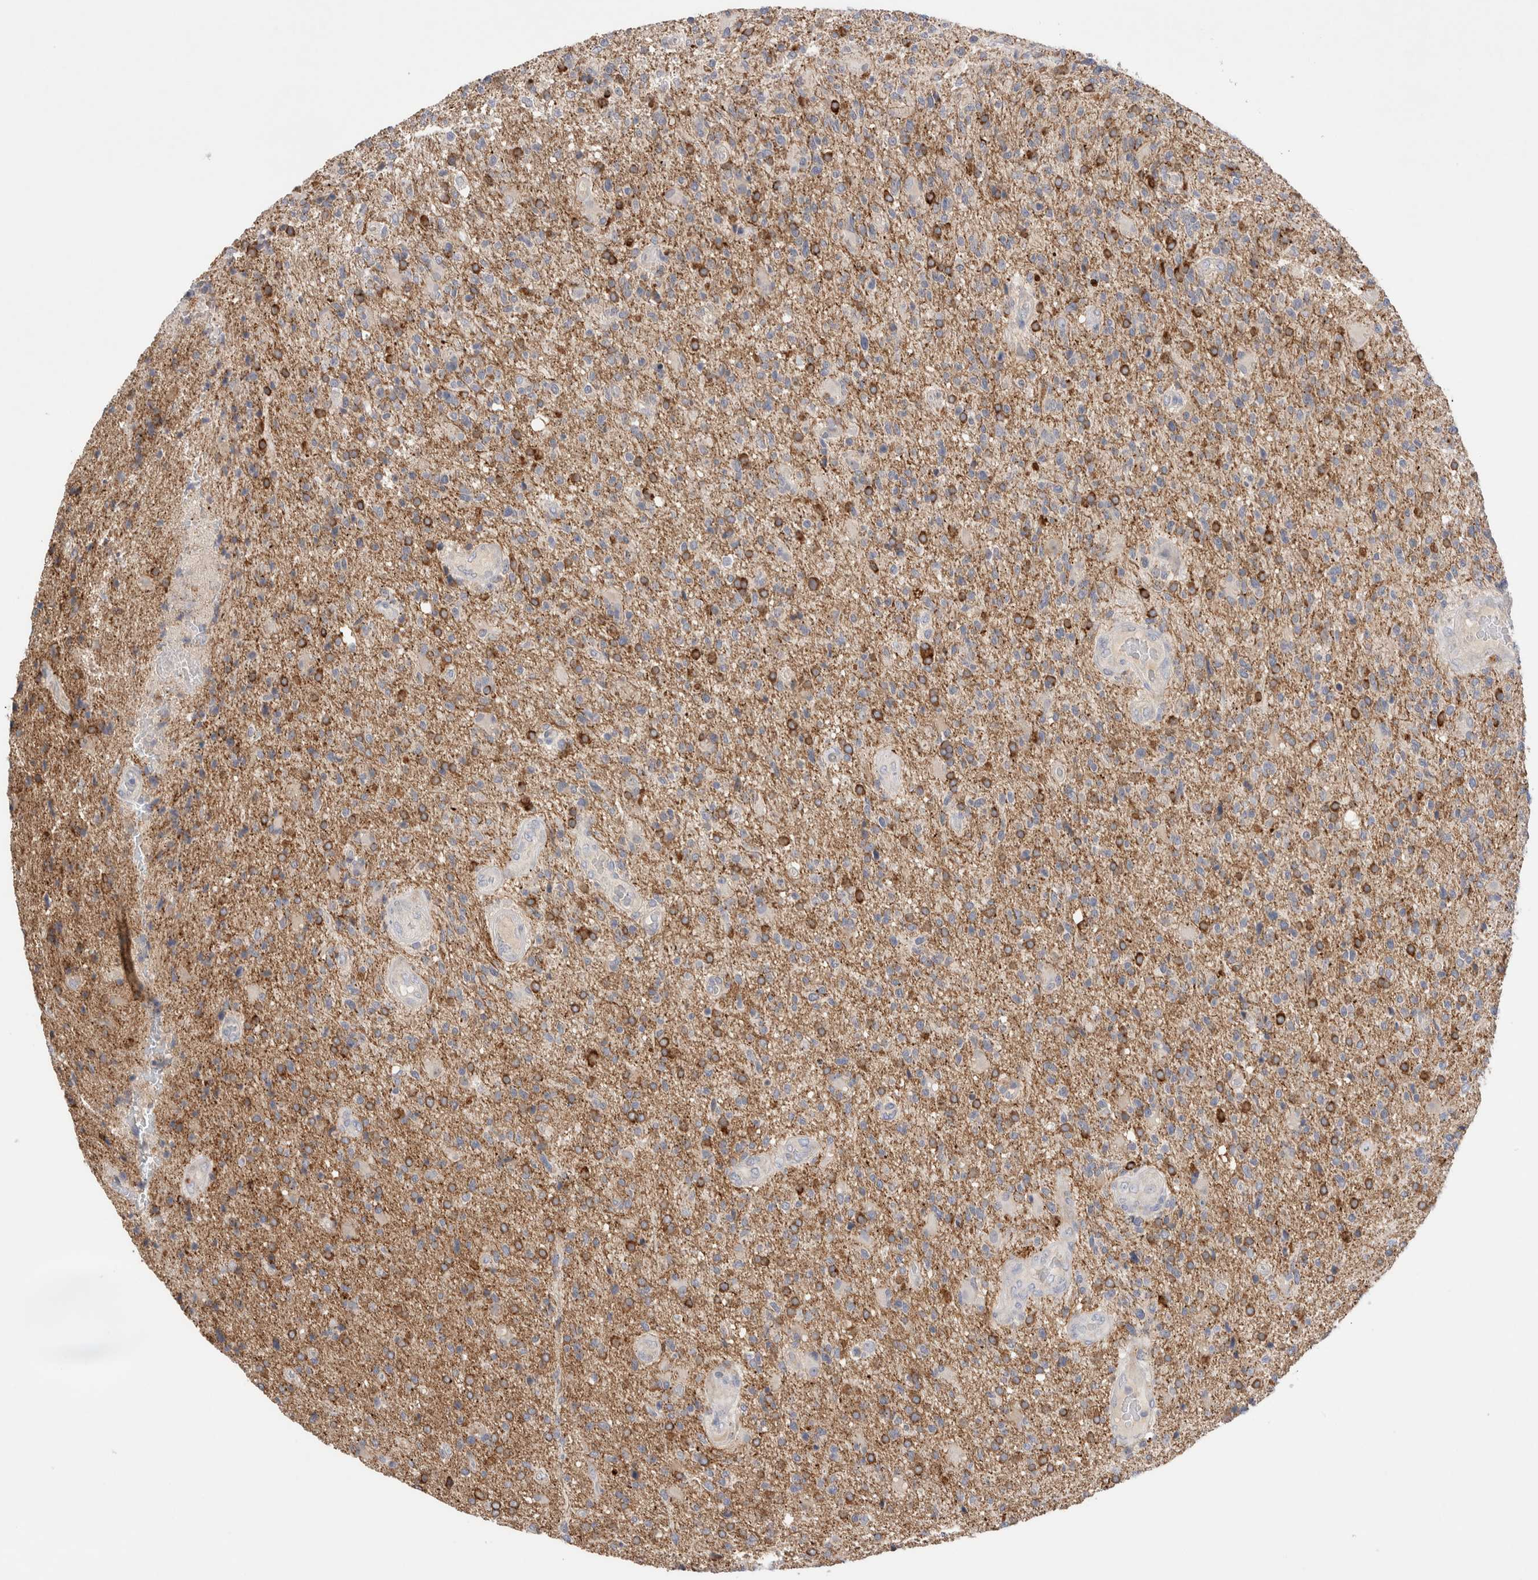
{"staining": {"intensity": "weak", "quantity": "<25%", "location": "cytoplasmic/membranous"}, "tissue": "glioma", "cell_type": "Tumor cells", "image_type": "cancer", "snomed": [{"axis": "morphology", "description": "Glioma, malignant, High grade"}, {"axis": "topography", "description": "Brain"}], "caption": "A photomicrograph of human glioma is negative for staining in tumor cells.", "gene": "CHADL", "patient": {"sex": "male", "age": 72}}